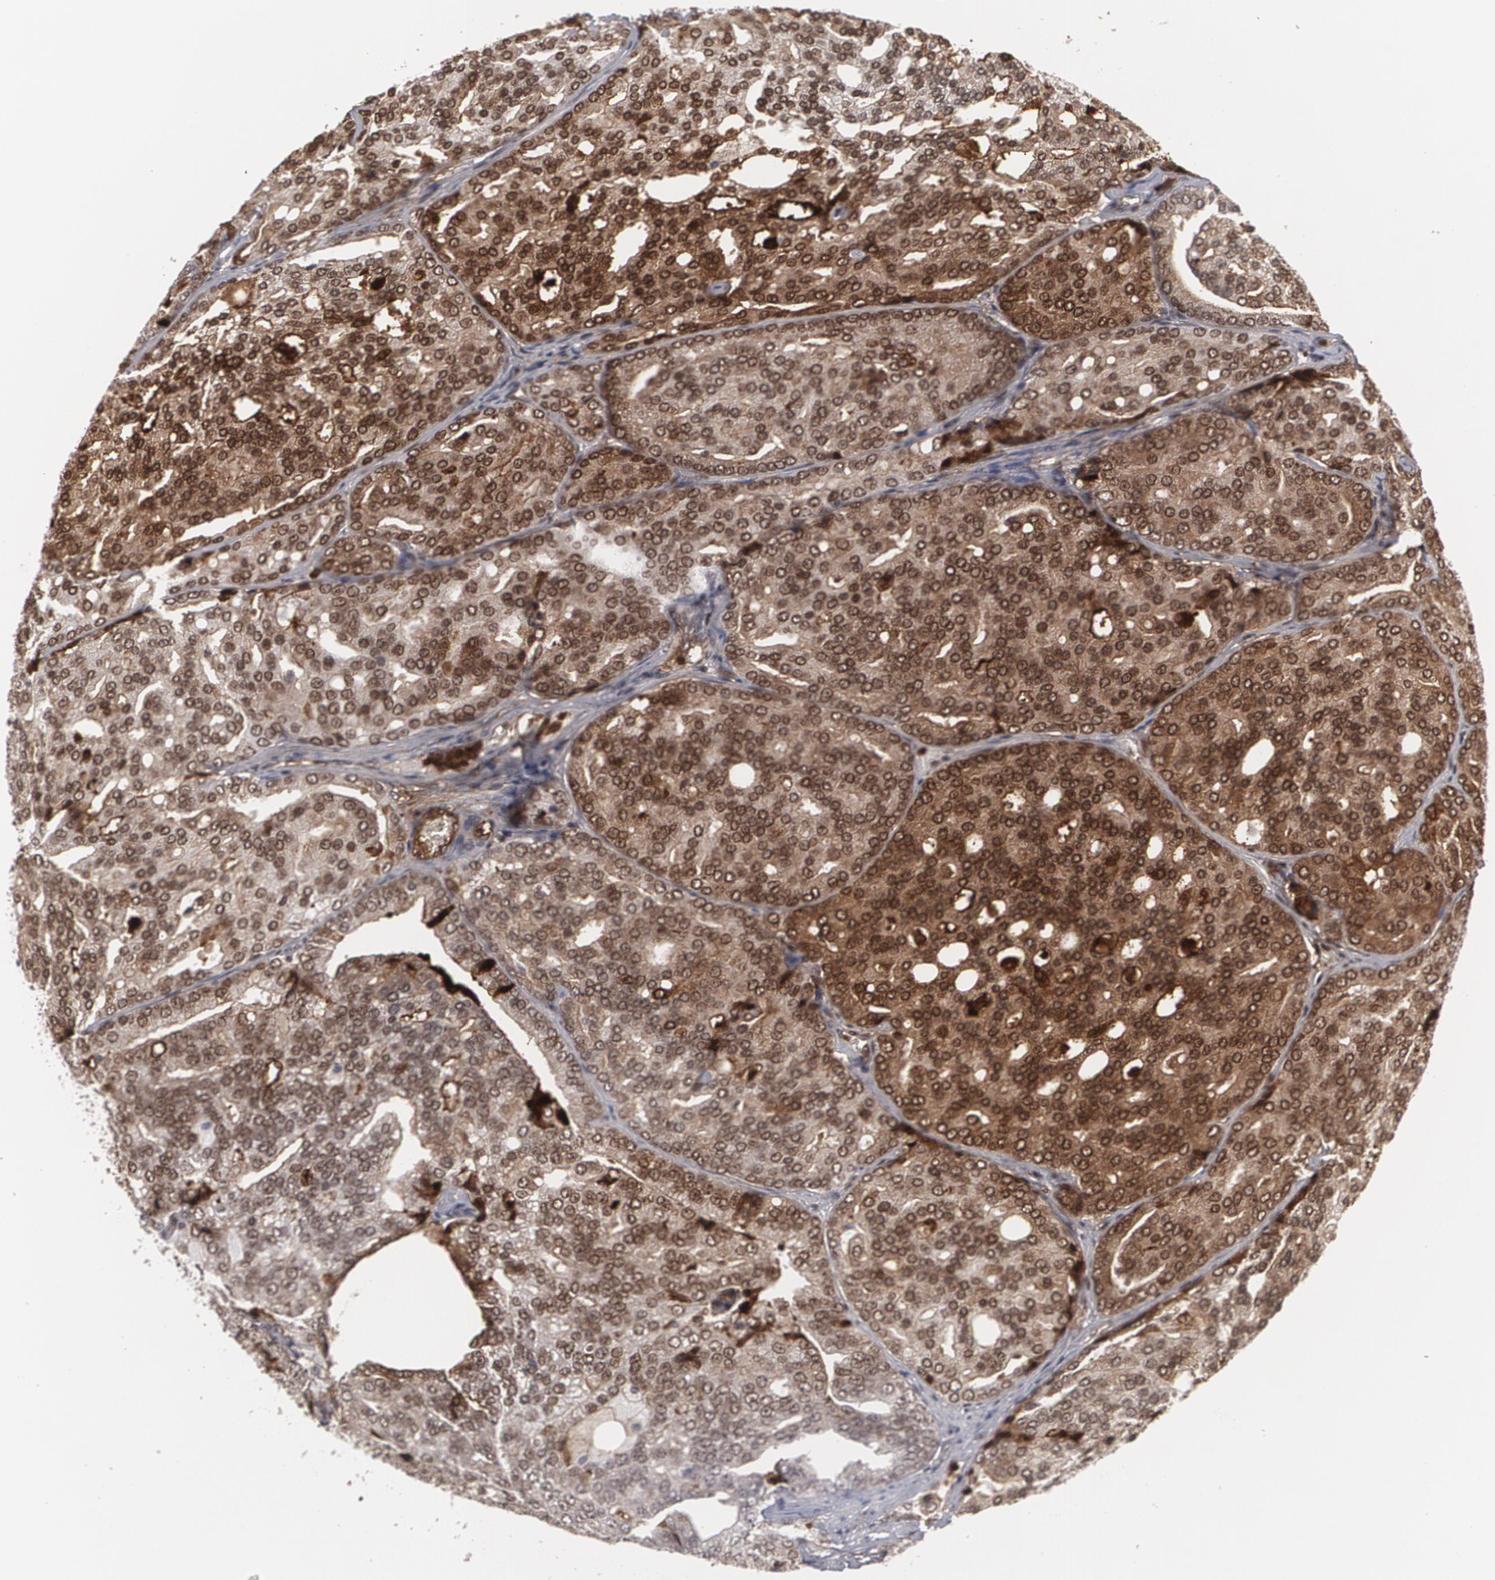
{"staining": {"intensity": "moderate", "quantity": "25%-75%", "location": "cytoplasmic/membranous,nuclear"}, "tissue": "prostate cancer", "cell_type": "Tumor cells", "image_type": "cancer", "snomed": [{"axis": "morphology", "description": "Adenocarcinoma, High grade"}, {"axis": "topography", "description": "Prostate"}], "caption": "A medium amount of moderate cytoplasmic/membranous and nuclear expression is appreciated in approximately 25%-75% of tumor cells in prostate high-grade adenocarcinoma tissue.", "gene": "LRG1", "patient": {"sex": "male", "age": 64}}